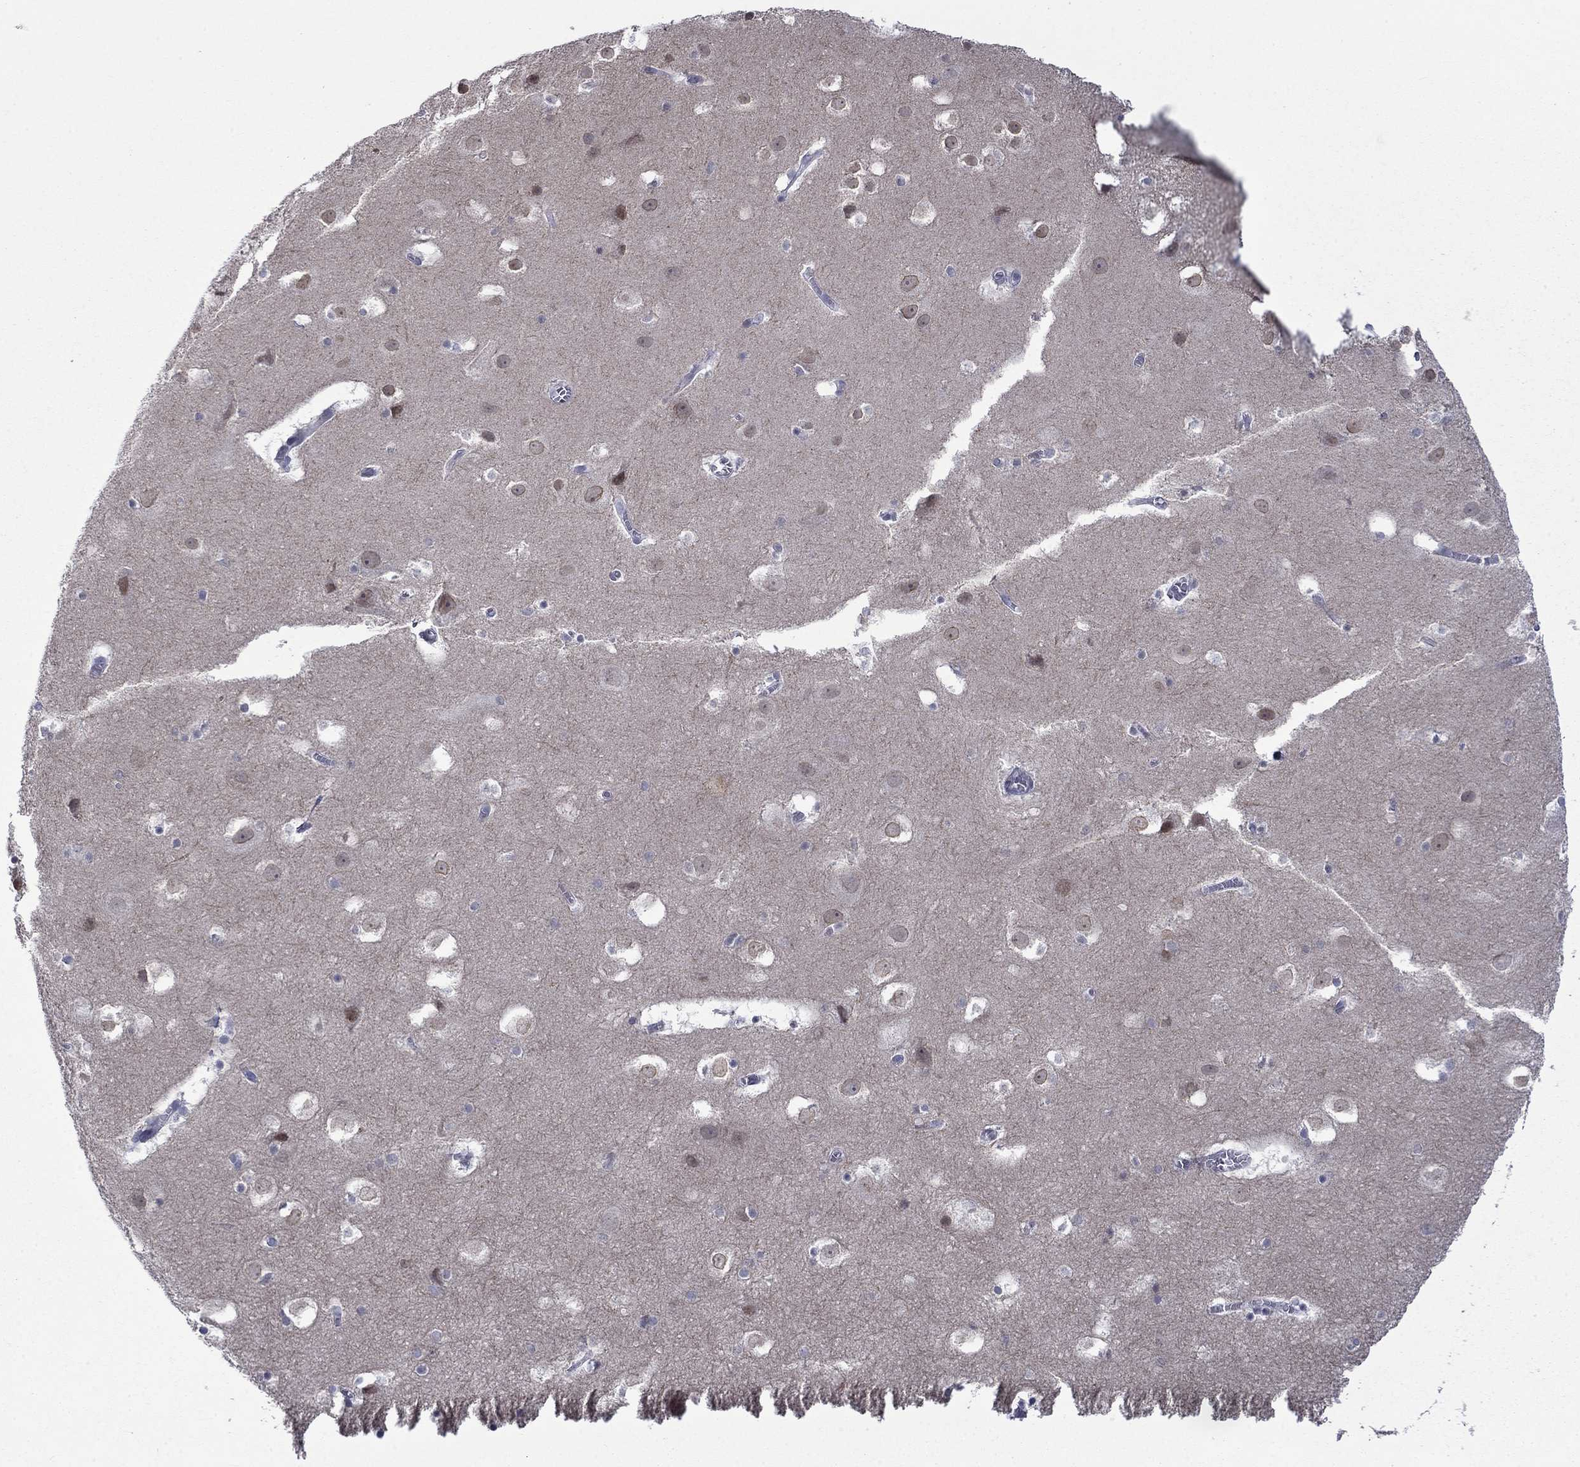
{"staining": {"intensity": "negative", "quantity": "none", "location": "none"}, "tissue": "hippocampus", "cell_type": "Glial cells", "image_type": "normal", "snomed": [{"axis": "morphology", "description": "Normal tissue, NOS"}, {"axis": "topography", "description": "Hippocampus"}], "caption": "DAB (3,3'-diaminobenzidine) immunohistochemical staining of normal hippocampus demonstrates no significant positivity in glial cells.", "gene": "NSMF", "patient": {"sex": "male", "age": 45}}